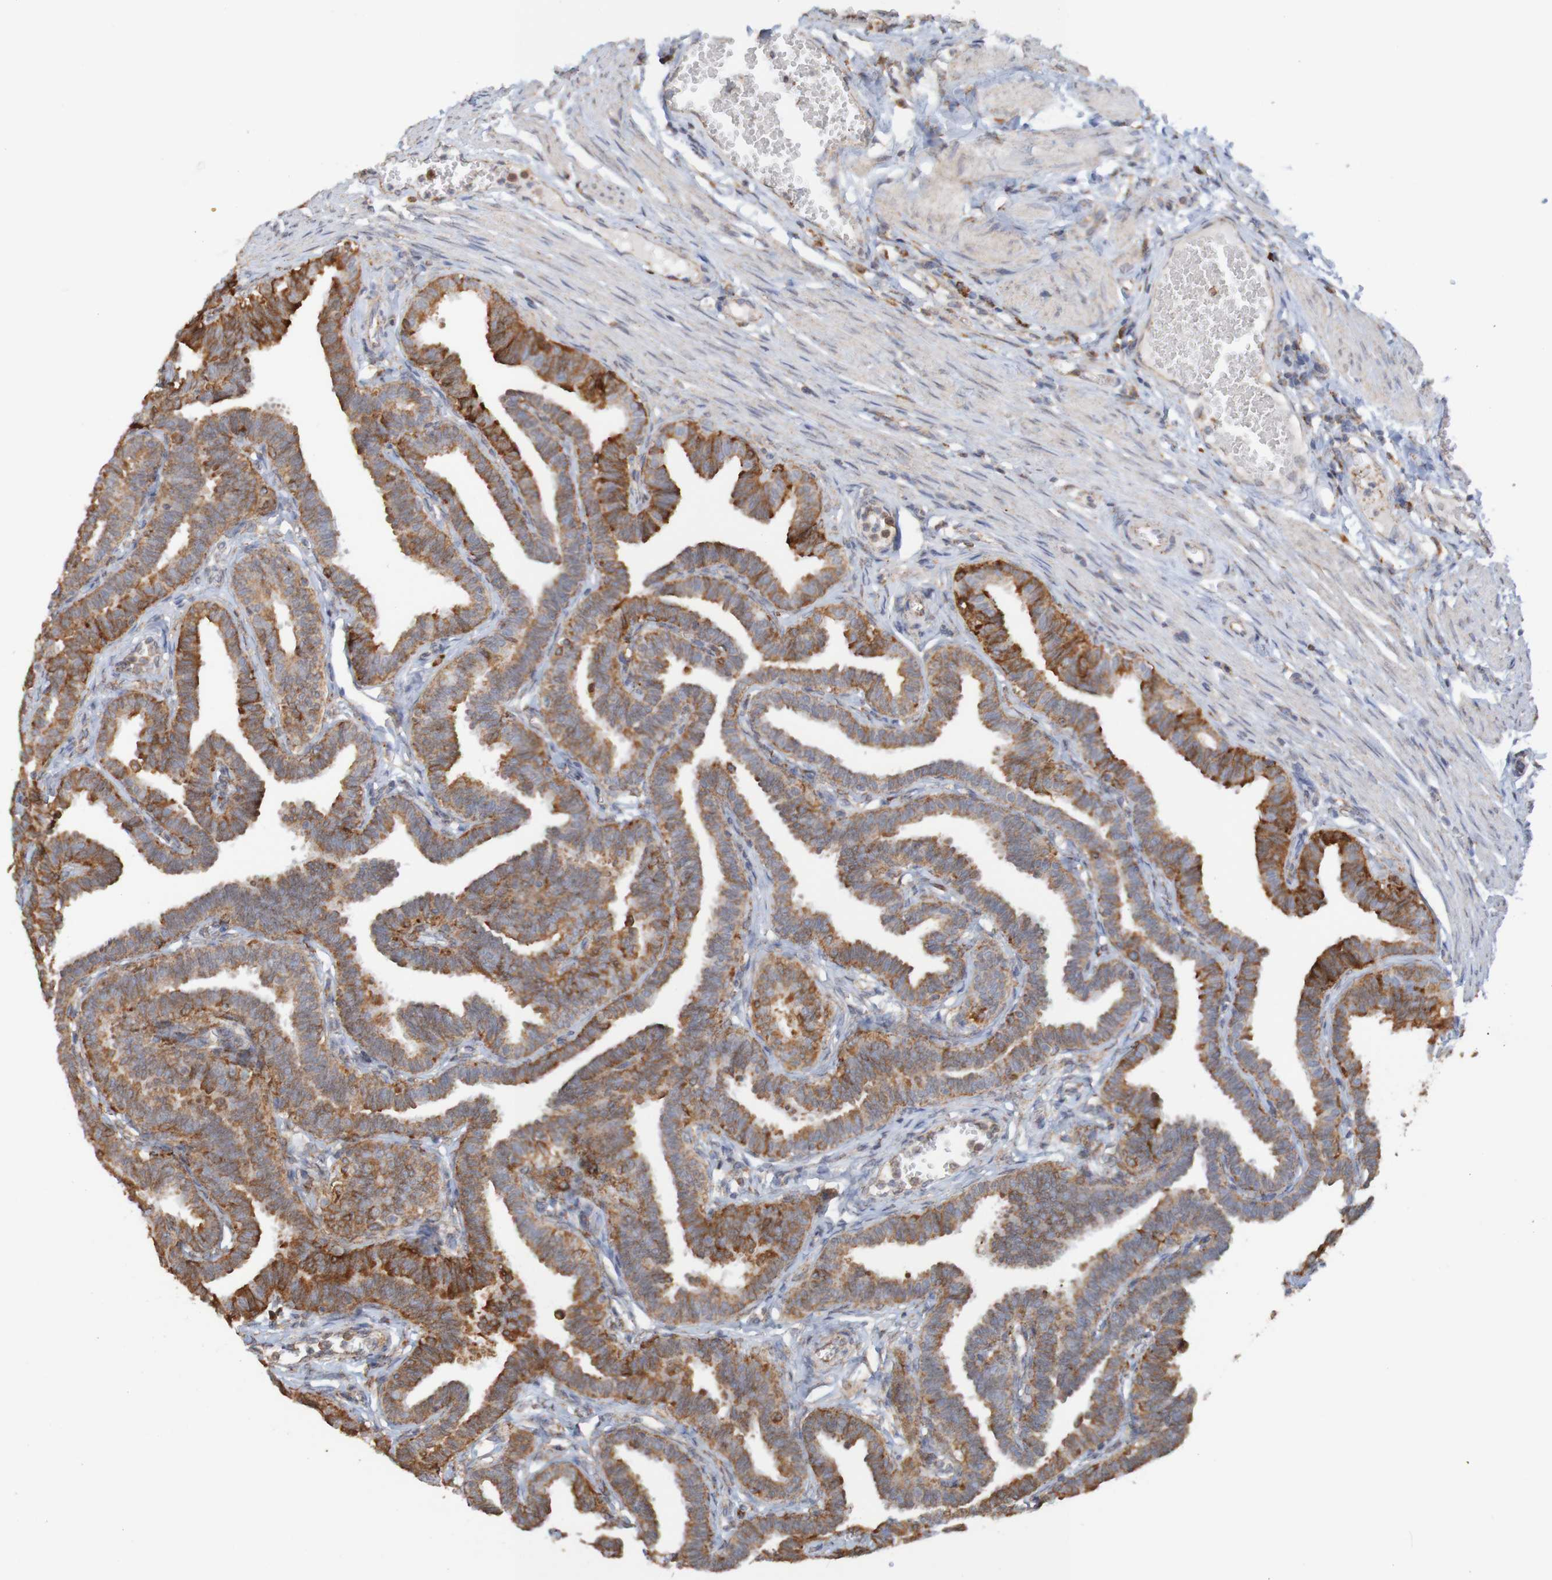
{"staining": {"intensity": "moderate", "quantity": ">75%", "location": "cytoplasmic/membranous"}, "tissue": "fallopian tube", "cell_type": "Glandular cells", "image_type": "normal", "snomed": [{"axis": "morphology", "description": "Normal tissue, NOS"}, {"axis": "topography", "description": "Fallopian tube"}, {"axis": "topography", "description": "Ovary"}], "caption": "High-magnification brightfield microscopy of normal fallopian tube stained with DAB (3,3'-diaminobenzidine) (brown) and counterstained with hematoxylin (blue). glandular cells exhibit moderate cytoplasmic/membranous positivity is seen in approximately>75% of cells. The protein of interest is stained brown, and the nuclei are stained in blue (DAB IHC with brightfield microscopy, high magnification).", "gene": "PDIA3", "patient": {"sex": "female", "age": 23}}